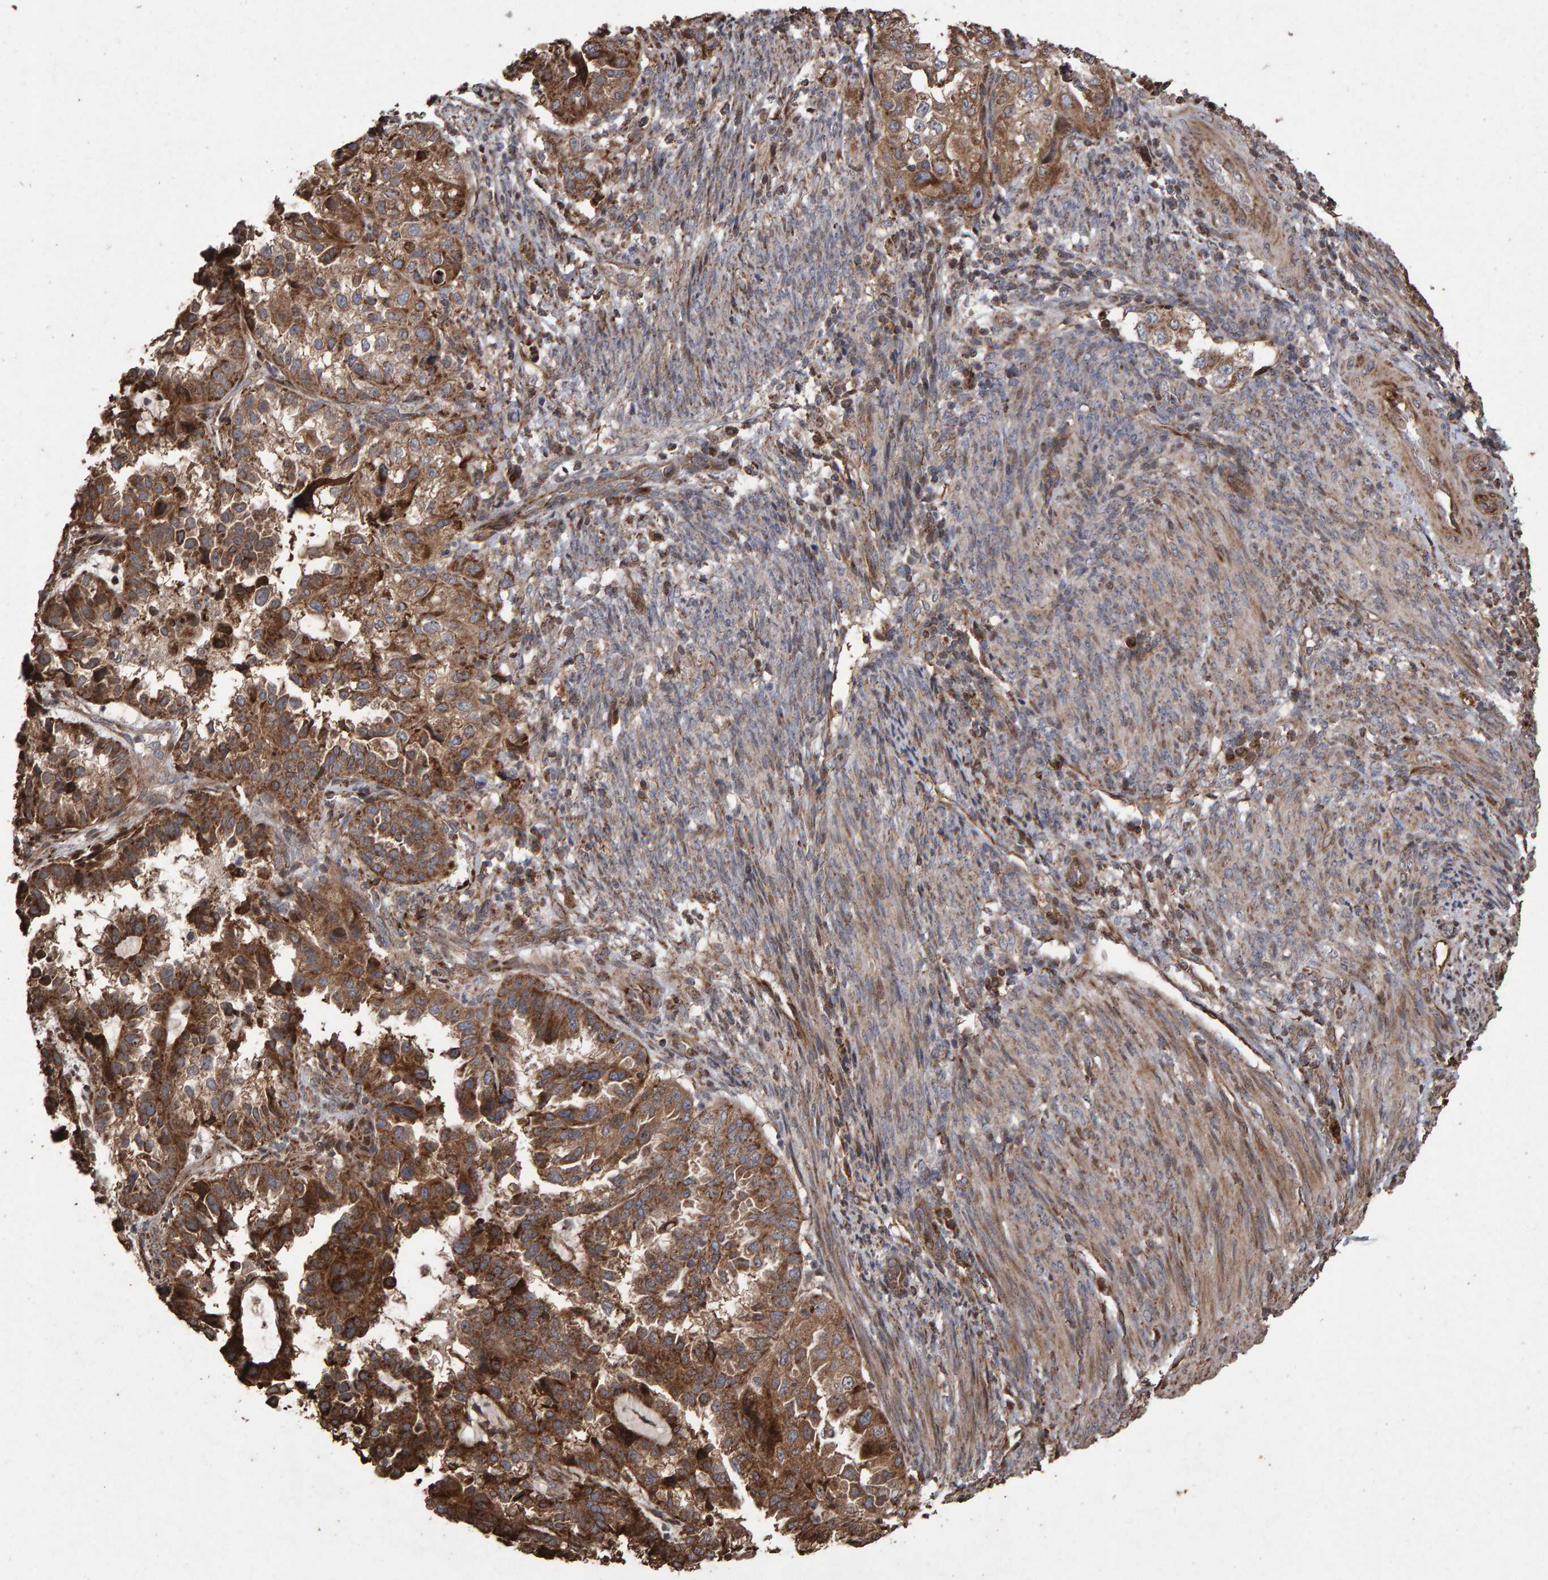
{"staining": {"intensity": "moderate", "quantity": ">75%", "location": "cytoplasmic/membranous"}, "tissue": "endometrial cancer", "cell_type": "Tumor cells", "image_type": "cancer", "snomed": [{"axis": "morphology", "description": "Adenocarcinoma, NOS"}, {"axis": "topography", "description": "Endometrium"}], "caption": "Human endometrial cancer (adenocarcinoma) stained with a protein marker reveals moderate staining in tumor cells.", "gene": "OSBP2", "patient": {"sex": "female", "age": 85}}